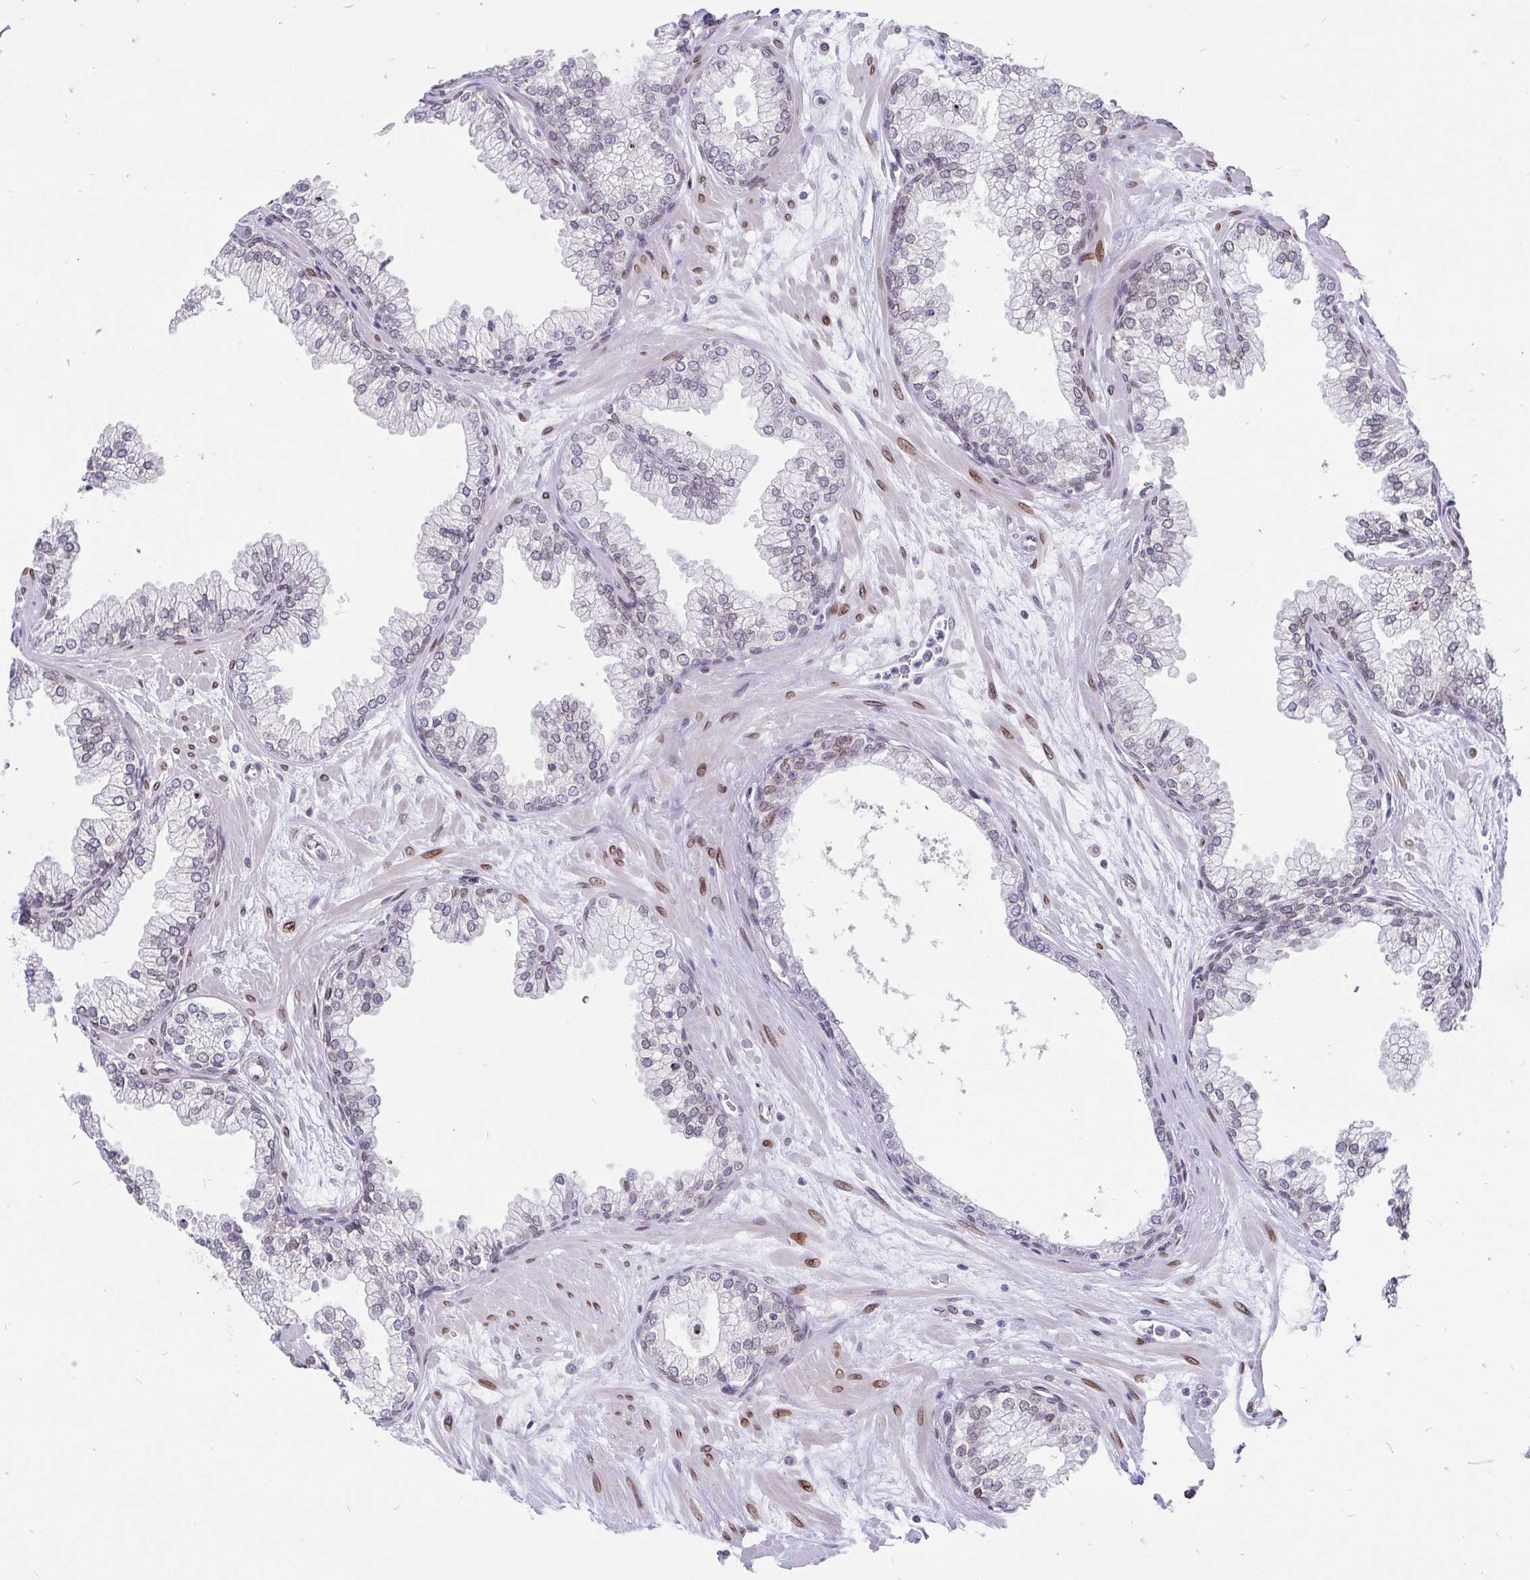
{"staining": {"intensity": "negative", "quantity": "none", "location": "none"}, "tissue": "prostate", "cell_type": "Glandular cells", "image_type": "normal", "snomed": [{"axis": "morphology", "description": "Normal tissue, NOS"}, {"axis": "topography", "description": "Prostate"}, {"axis": "topography", "description": "Peripheral nerve tissue"}], "caption": "This micrograph is of benign prostate stained with immunohistochemistry to label a protein in brown with the nuclei are counter-stained blue. There is no expression in glandular cells.", "gene": "EMD", "patient": {"sex": "male", "age": 61}}